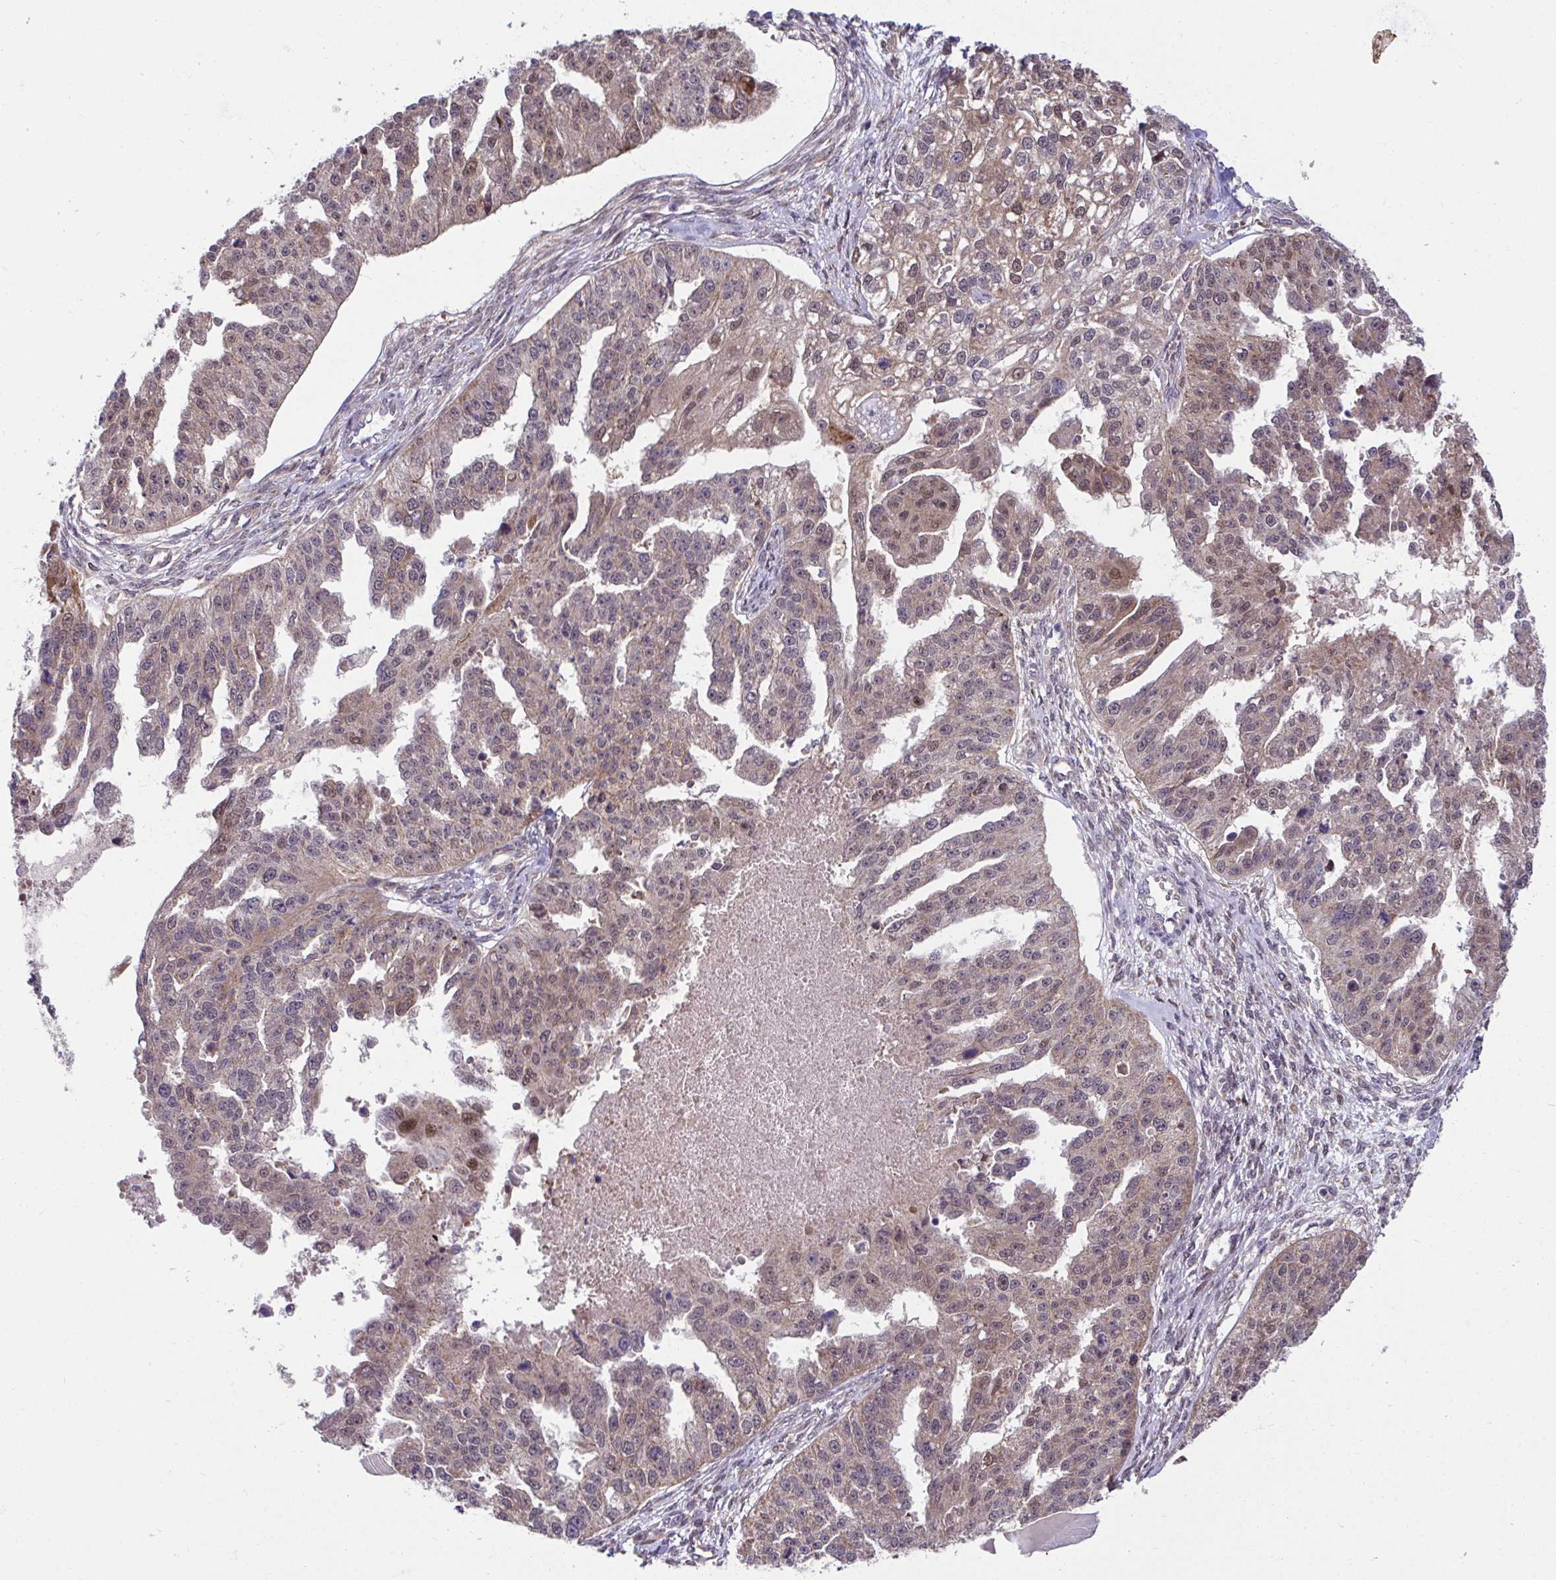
{"staining": {"intensity": "moderate", "quantity": ">75%", "location": "cytoplasmic/membranous,nuclear"}, "tissue": "ovarian cancer", "cell_type": "Tumor cells", "image_type": "cancer", "snomed": [{"axis": "morphology", "description": "Cystadenocarcinoma, serous, NOS"}, {"axis": "topography", "description": "Ovary"}], "caption": "Ovarian cancer (serous cystadenocarcinoma) tissue exhibits moderate cytoplasmic/membranous and nuclear staining in about >75% of tumor cells", "gene": "RDH14", "patient": {"sex": "female", "age": 58}}